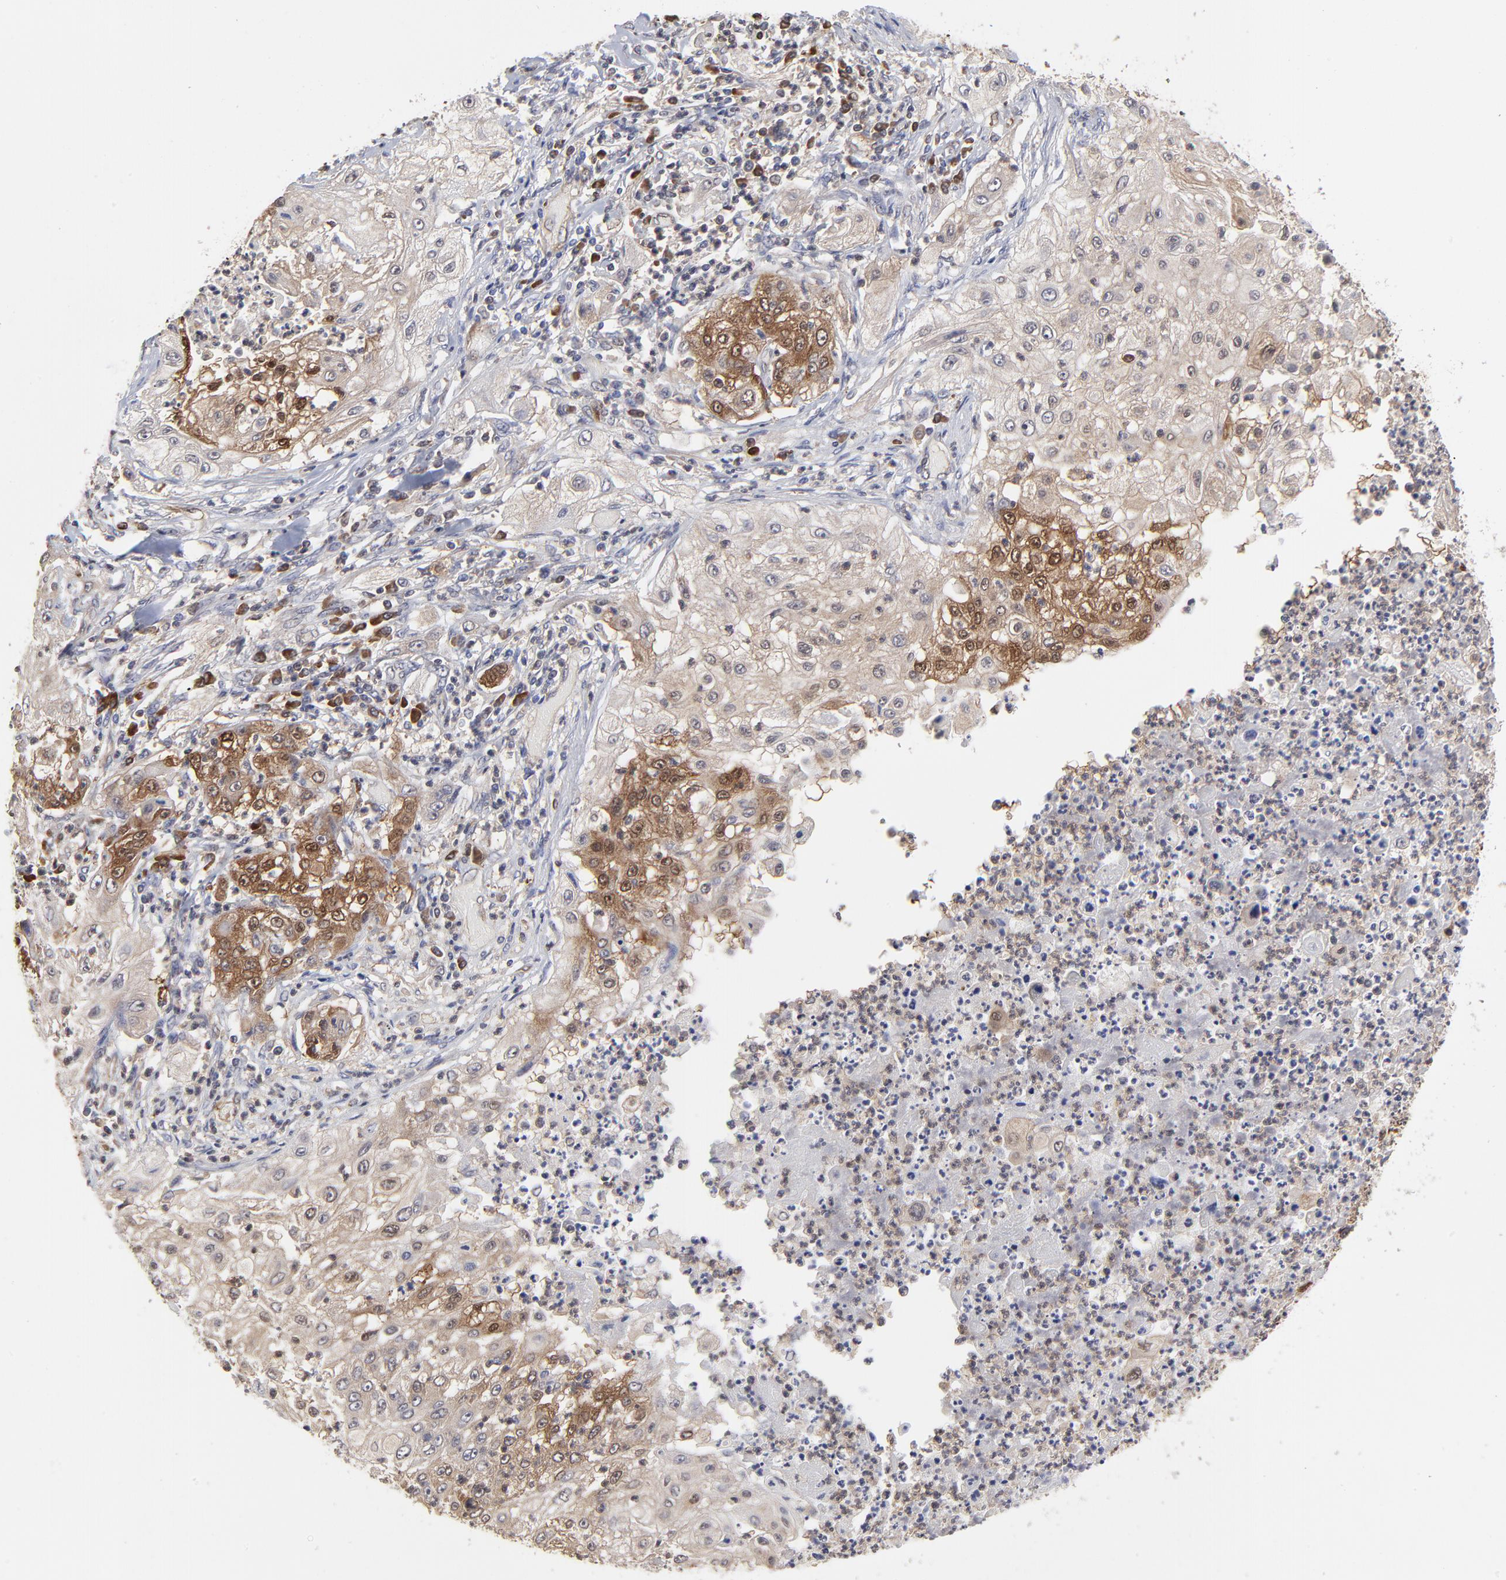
{"staining": {"intensity": "negative", "quantity": "none", "location": "none"}, "tissue": "lung cancer", "cell_type": "Tumor cells", "image_type": "cancer", "snomed": [{"axis": "morphology", "description": "Inflammation, NOS"}, {"axis": "morphology", "description": "Squamous cell carcinoma, NOS"}, {"axis": "topography", "description": "Lymph node"}, {"axis": "topography", "description": "Soft tissue"}, {"axis": "topography", "description": "Lung"}], "caption": "A micrograph of lung cancer stained for a protein displays no brown staining in tumor cells. (Stains: DAB immunohistochemistry with hematoxylin counter stain, Microscopy: brightfield microscopy at high magnification).", "gene": "CASP3", "patient": {"sex": "male", "age": 66}}